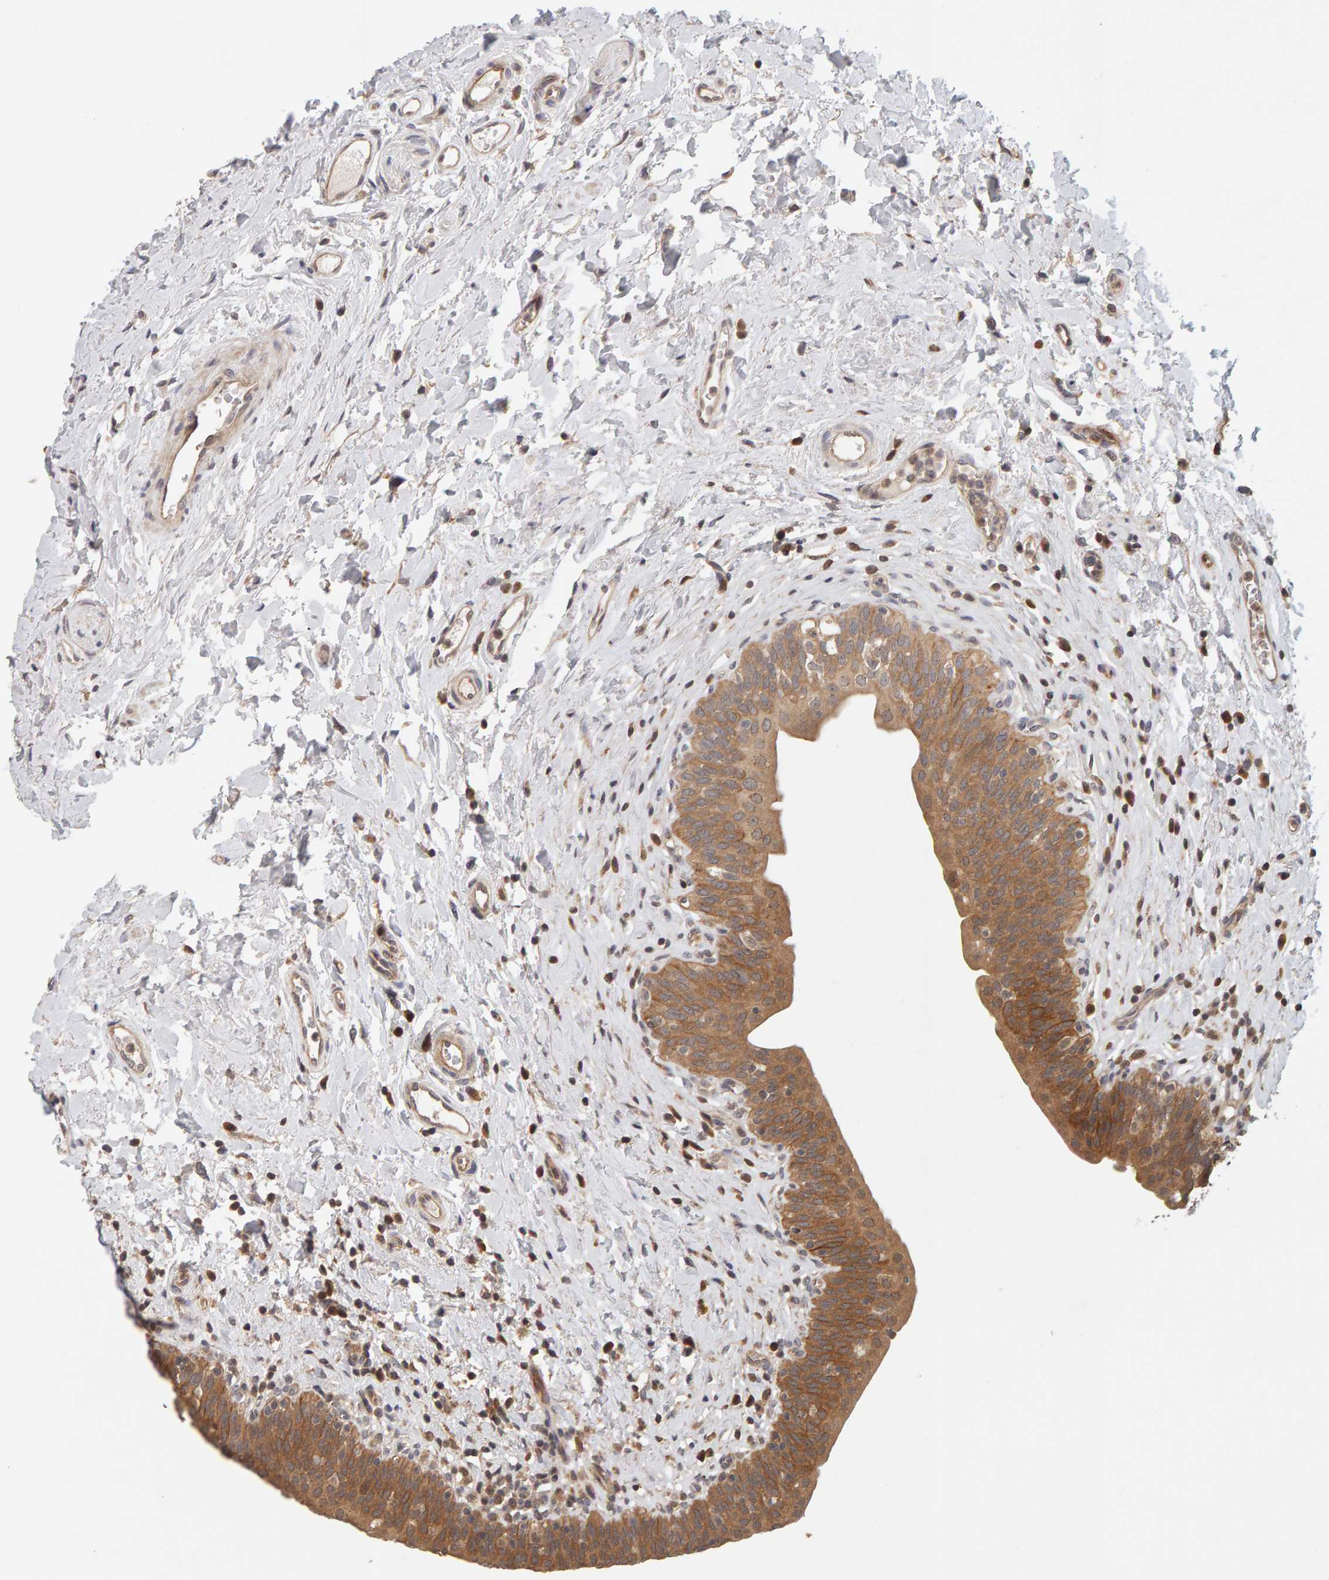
{"staining": {"intensity": "moderate", "quantity": ">75%", "location": "cytoplasmic/membranous"}, "tissue": "urinary bladder", "cell_type": "Urothelial cells", "image_type": "normal", "snomed": [{"axis": "morphology", "description": "Normal tissue, NOS"}, {"axis": "topography", "description": "Urinary bladder"}], "caption": "DAB (3,3'-diaminobenzidine) immunohistochemical staining of normal human urinary bladder displays moderate cytoplasmic/membranous protein positivity in approximately >75% of urothelial cells. (IHC, brightfield microscopy, high magnification).", "gene": "DNAJC7", "patient": {"sex": "male", "age": 83}}